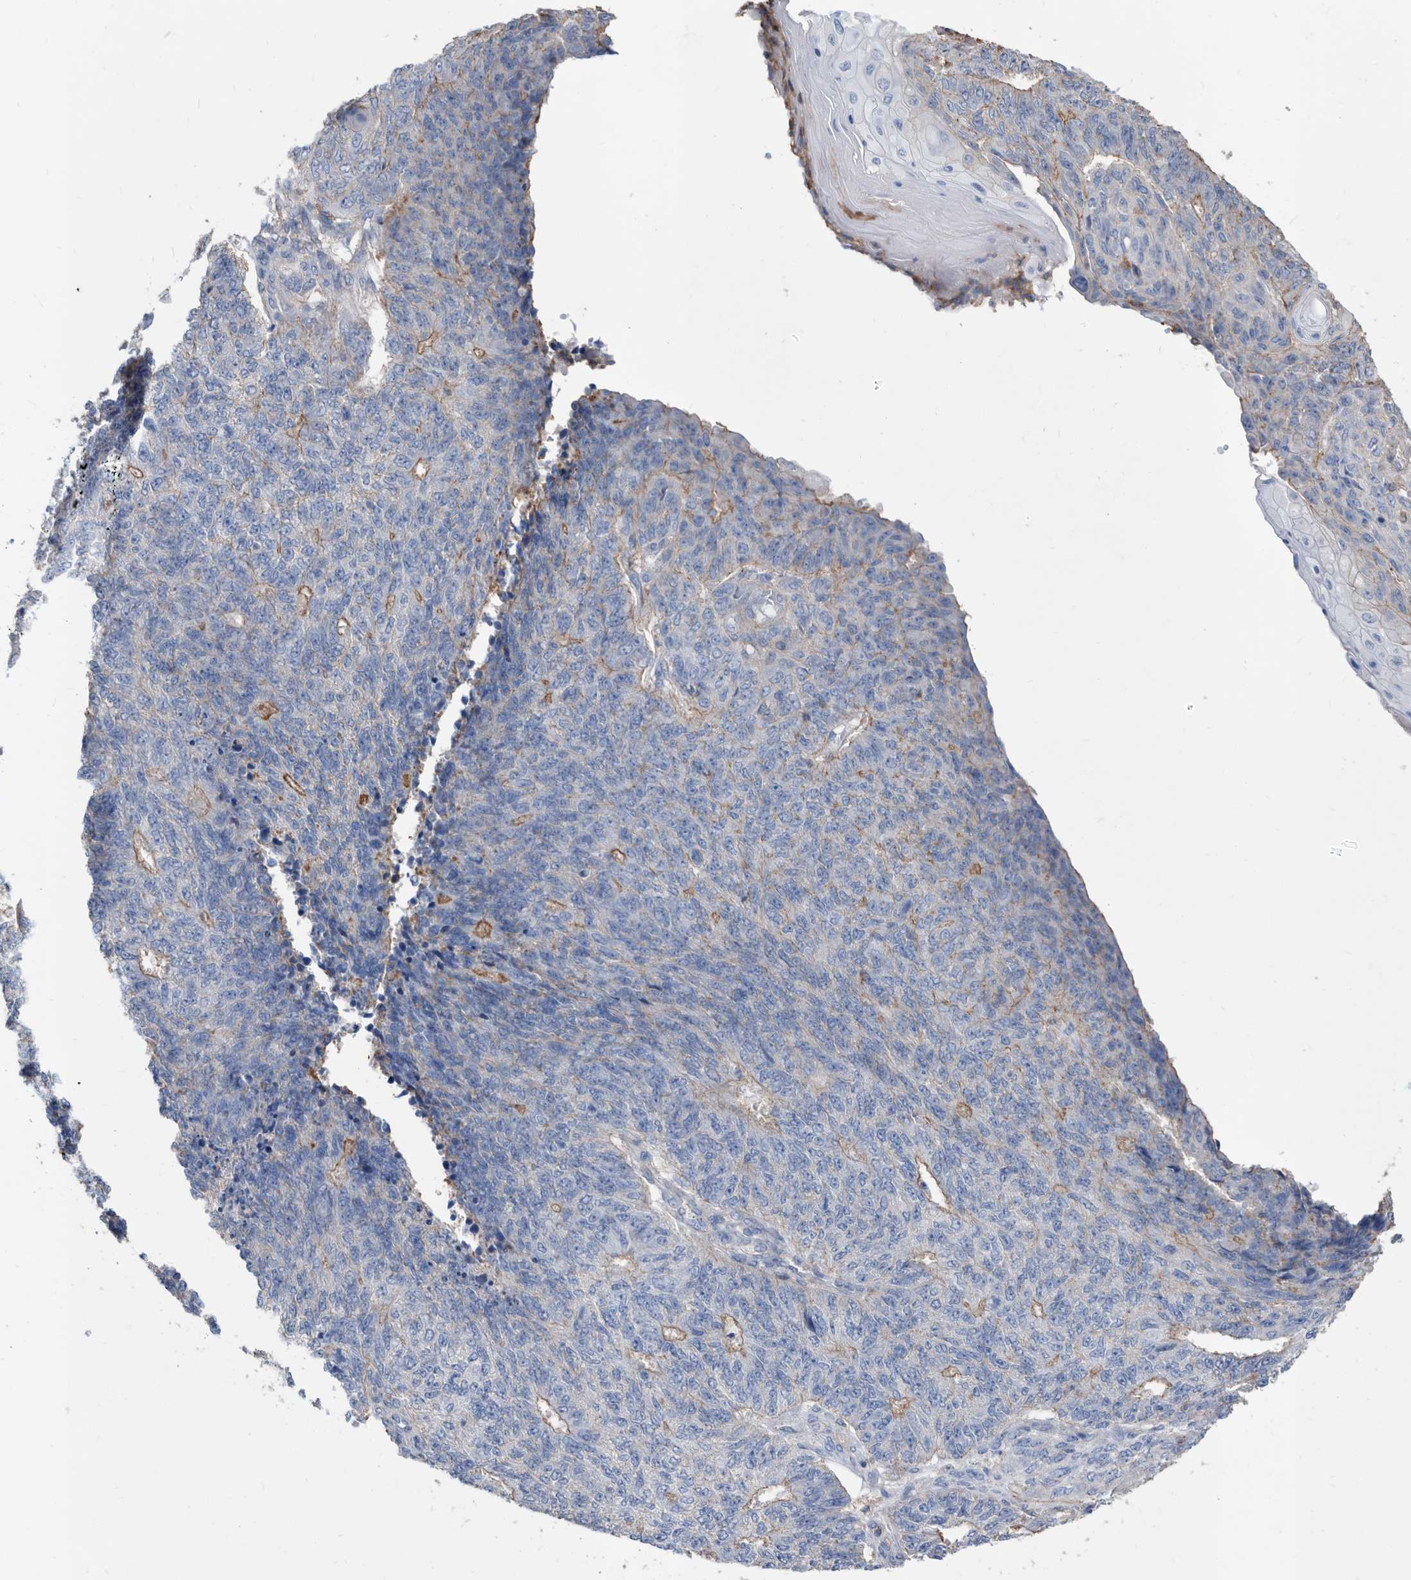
{"staining": {"intensity": "moderate", "quantity": "<25%", "location": "cytoplasmic/membranous"}, "tissue": "endometrial cancer", "cell_type": "Tumor cells", "image_type": "cancer", "snomed": [{"axis": "morphology", "description": "Adenocarcinoma, NOS"}, {"axis": "topography", "description": "Endometrium"}], "caption": "There is low levels of moderate cytoplasmic/membranous expression in tumor cells of endometrial cancer, as demonstrated by immunohistochemical staining (brown color).", "gene": "MS4A4A", "patient": {"sex": "female", "age": 32}}